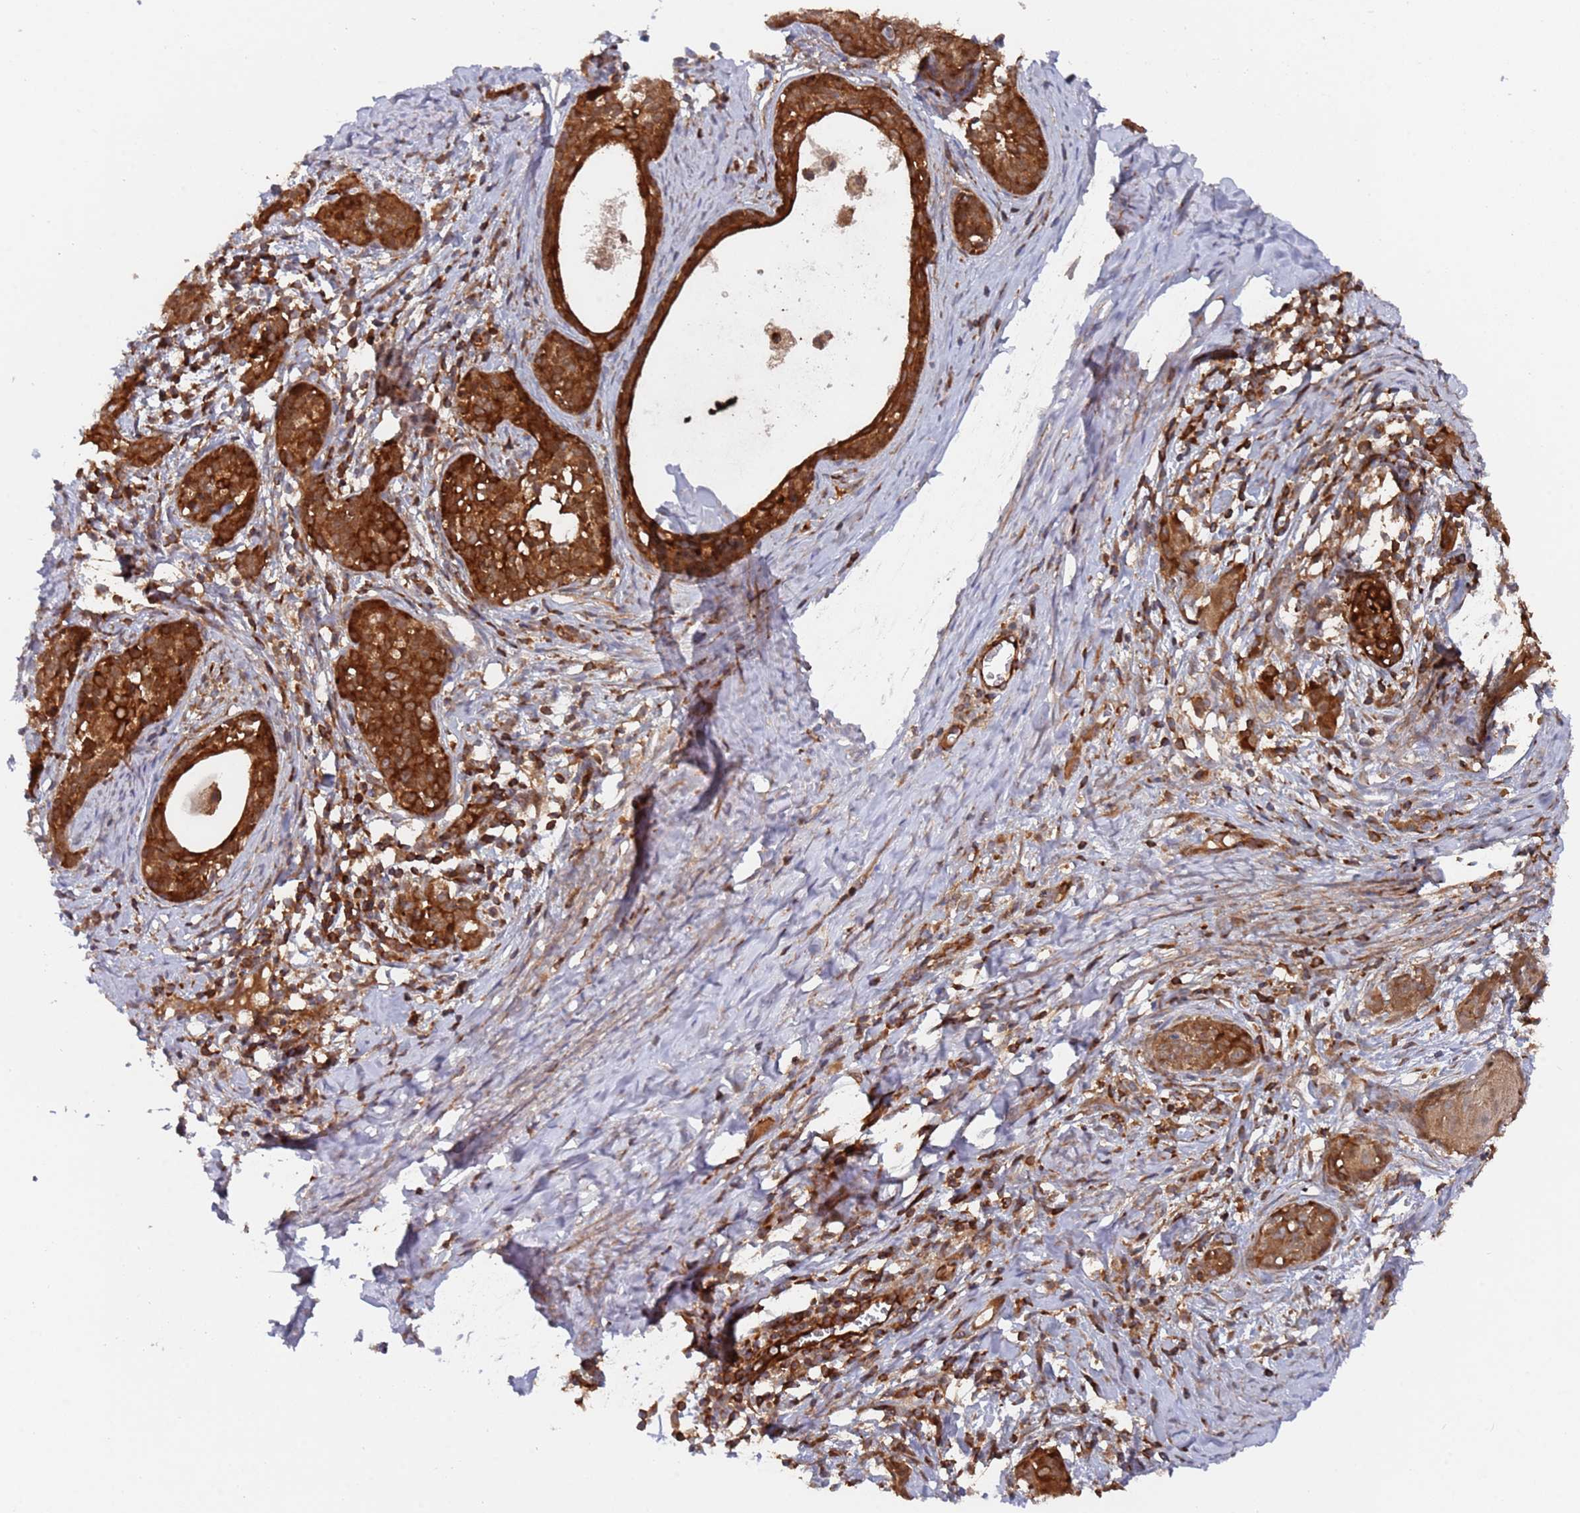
{"staining": {"intensity": "strong", "quantity": ">75%", "location": "cytoplasmic/membranous"}, "tissue": "cervical cancer", "cell_type": "Tumor cells", "image_type": "cancer", "snomed": [{"axis": "morphology", "description": "Squamous cell carcinoma, NOS"}, {"axis": "topography", "description": "Cervix"}], "caption": "Strong cytoplasmic/membranous positivity is present in approximately >75% of tumor cells in cervical cancer. (IHC, brightfield microscopy, high magnification).", "gene": "DDX60", "patient": {"sex": "female", "age": 52}}